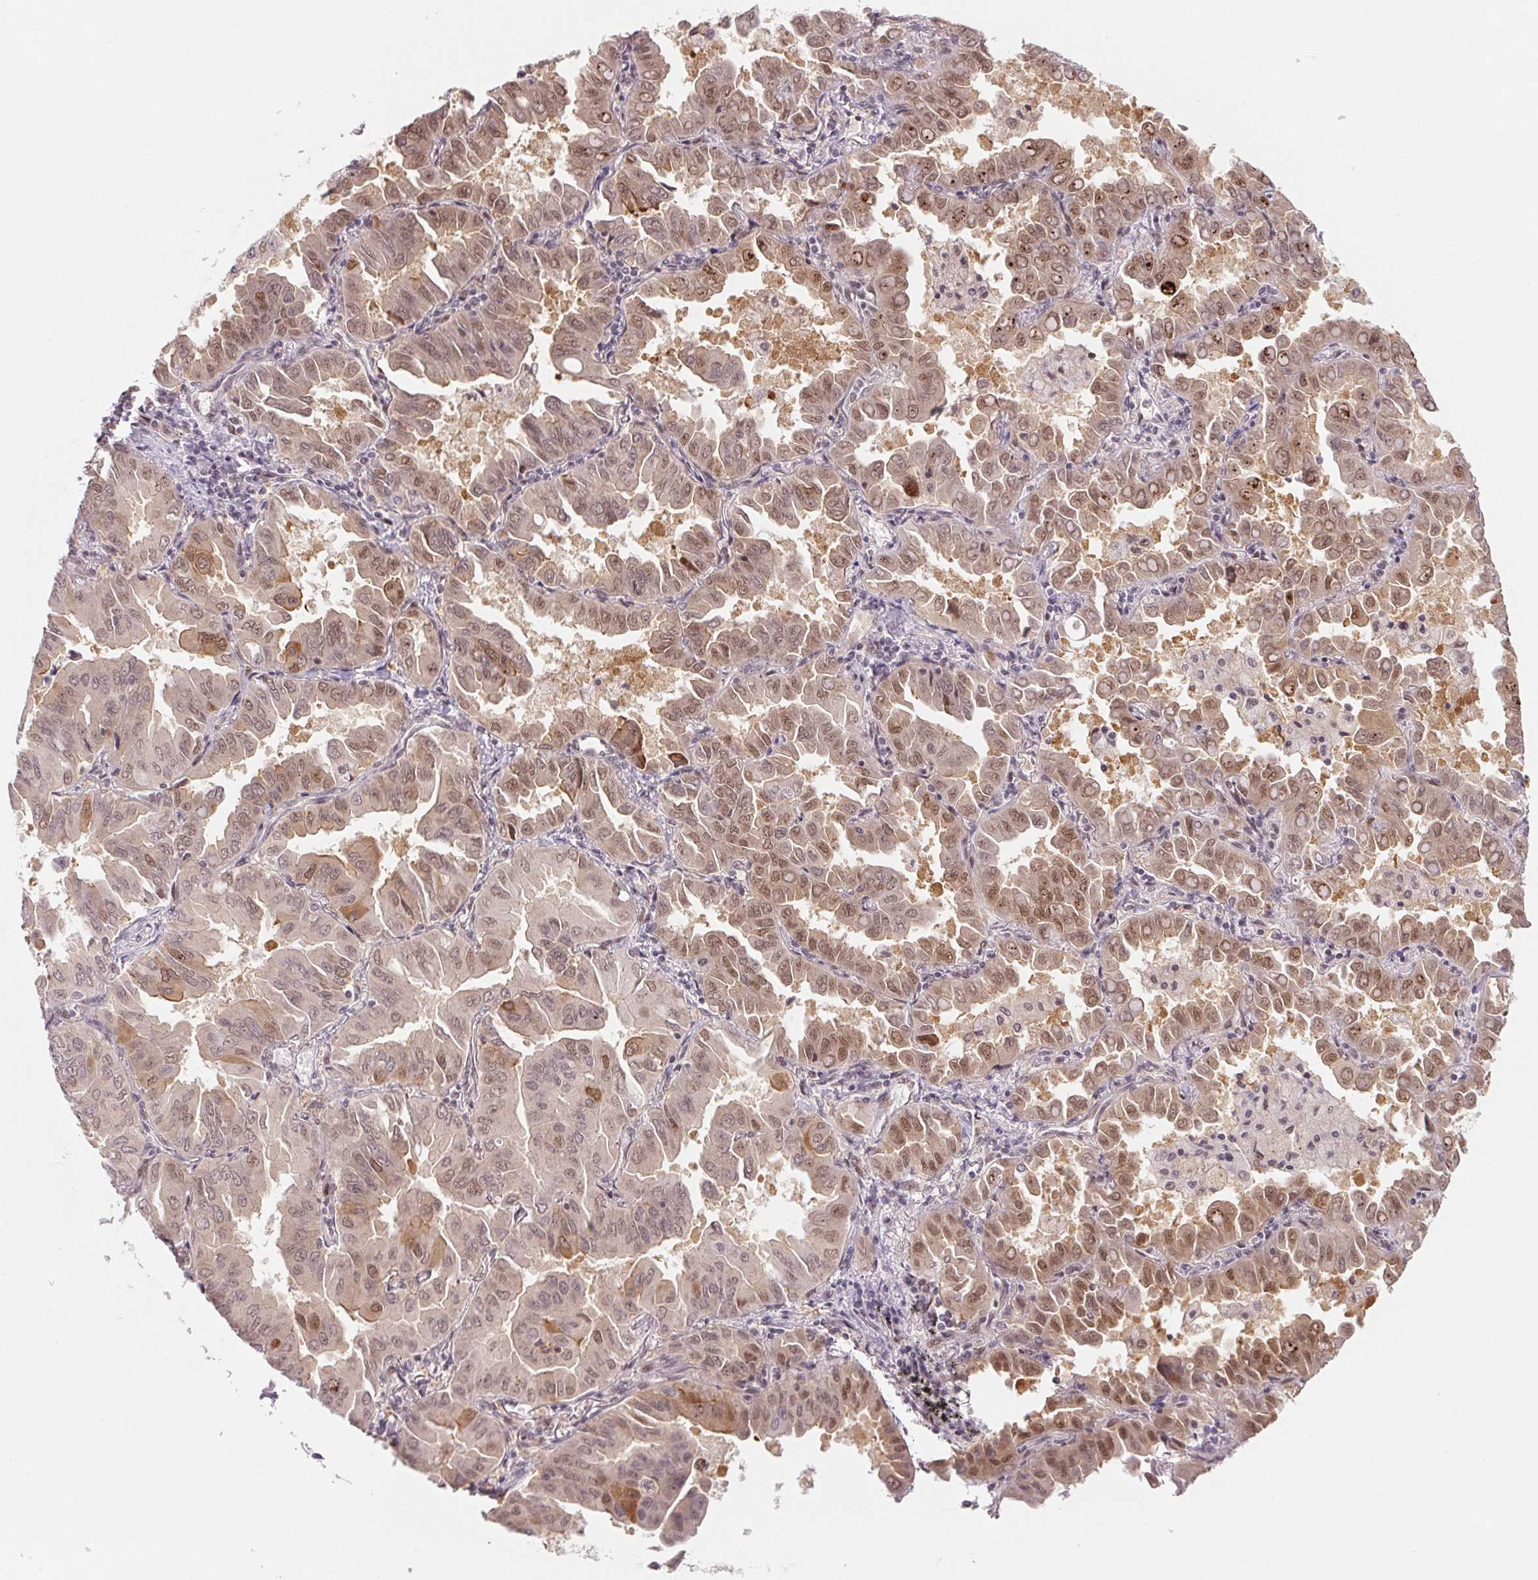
{"staining": {"intensity": "moderate", "quantity": ">75%", "location": "cytoplasmic/membranous,nuclear"}, "tissue": "lung cancer", "cell_type": "Tumor cells", "image_type": "cancer", "snomed": [{"axis": "morphology", "description": "Adenocarcinoma, NOS"}, {"axis": "topography", "description": "Lung"}], "caption": "IHC histopathology image of neoplastic tissue: human lung adenocarcinoma stained using IHC exhibits medium levels of moderate protein expression localized specifically in the cytoplasmic/membranous and nuclear of tumor cells, appearing as a cytoplasmic/membranous and nuclear brown color.", "gene": "DNAJB6", "patient": {"sex": "male", "age": 64}}